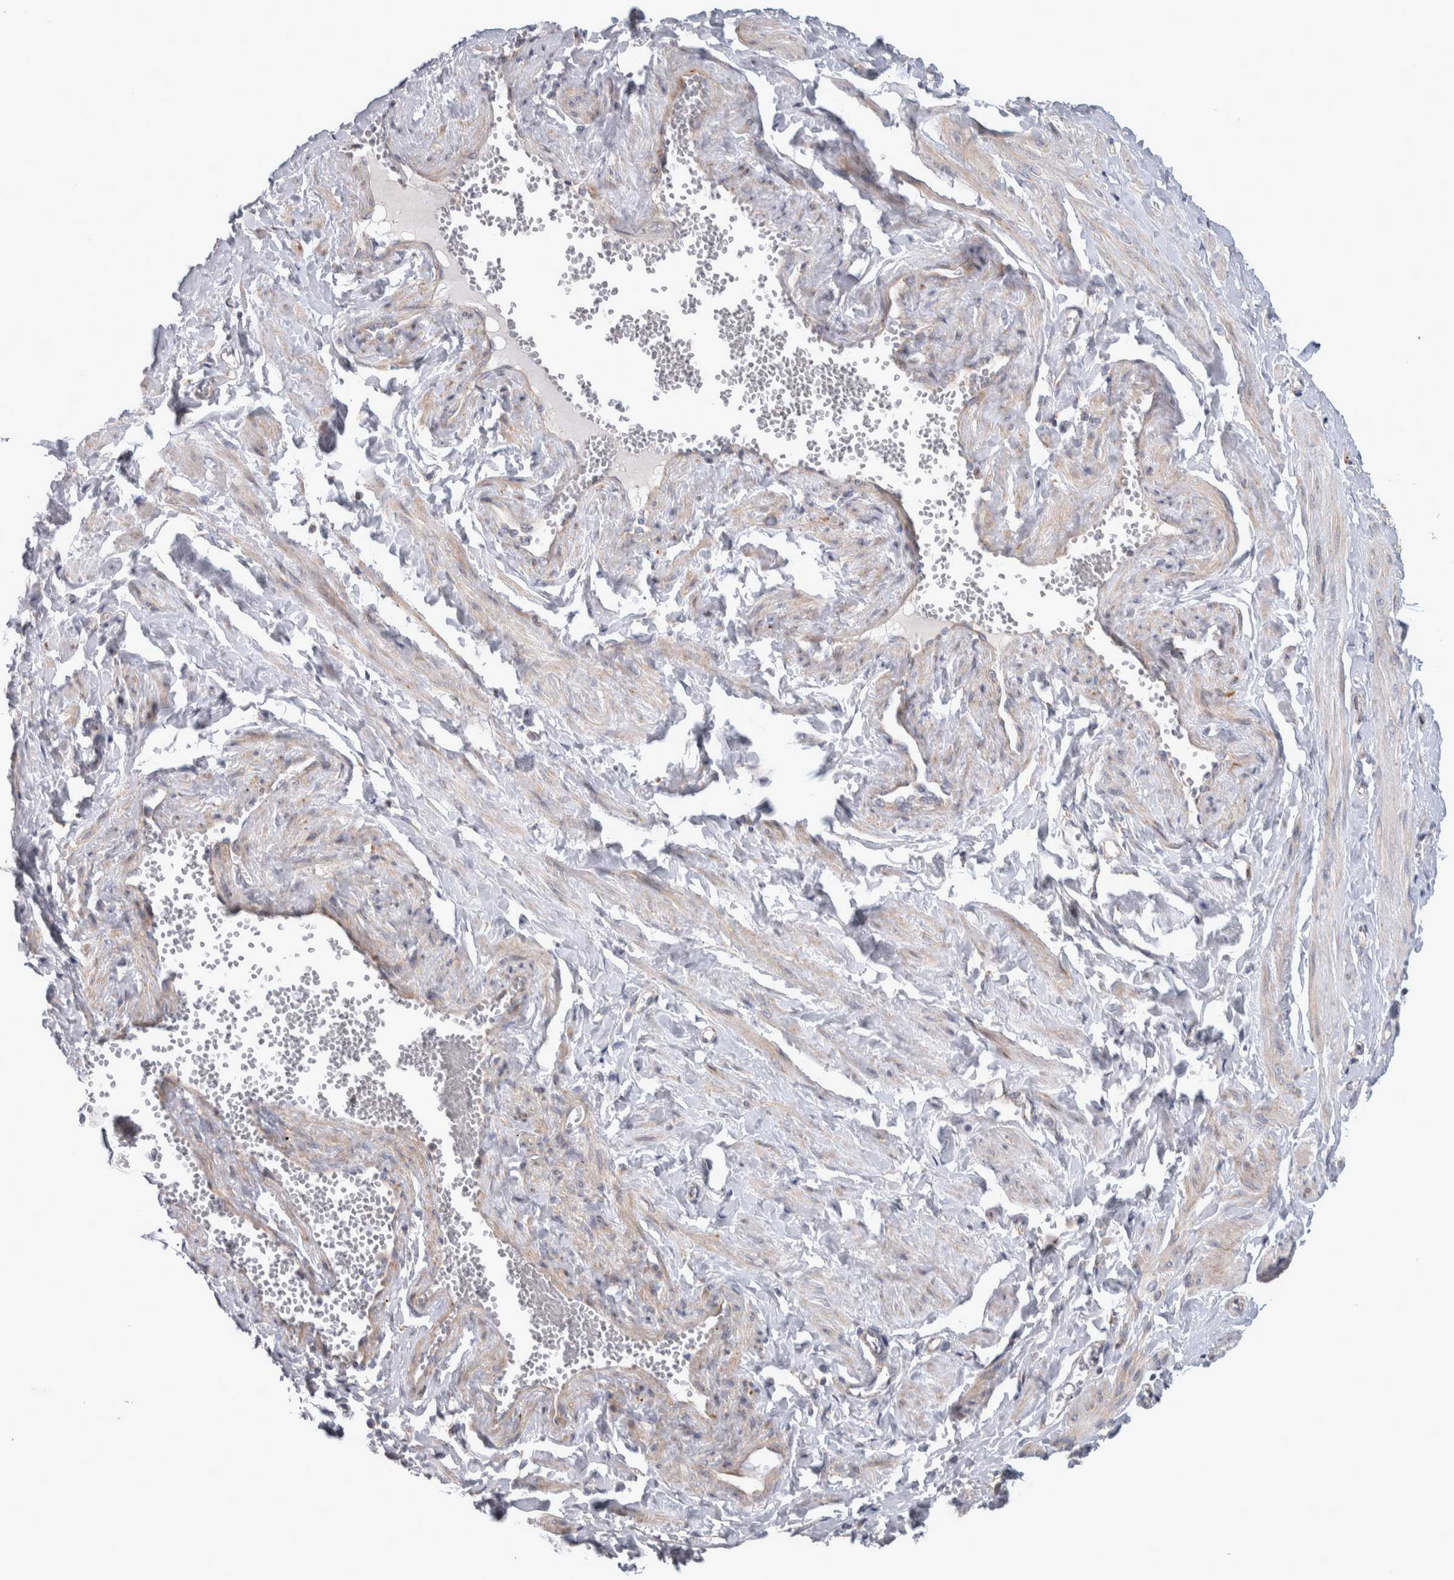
{"staining": {"intensity": "negative", "quantity": "none", "location": "none"}, "tissue": "soft tissue", "cell_type": "Fibroblasts", "image_type": "normal", "snomed": [{"axis": "morphology", "description": "Normal tissue, NOS"}, {"axis": "topography", "description": "Vascular tissue"}, {"axis": "topography", "description": "Fallopian tube"}, {"axis": "topography", "description": "Ovary"}], "caption": "Immunohistochemistry (IHC) histopathology image of normal soft tissue: soft tissue stained with DAB exhibits no significant protein positivity in fibroblasts.", "gene": "SCO1", "patient": {"sex": "female", "age": 67}}